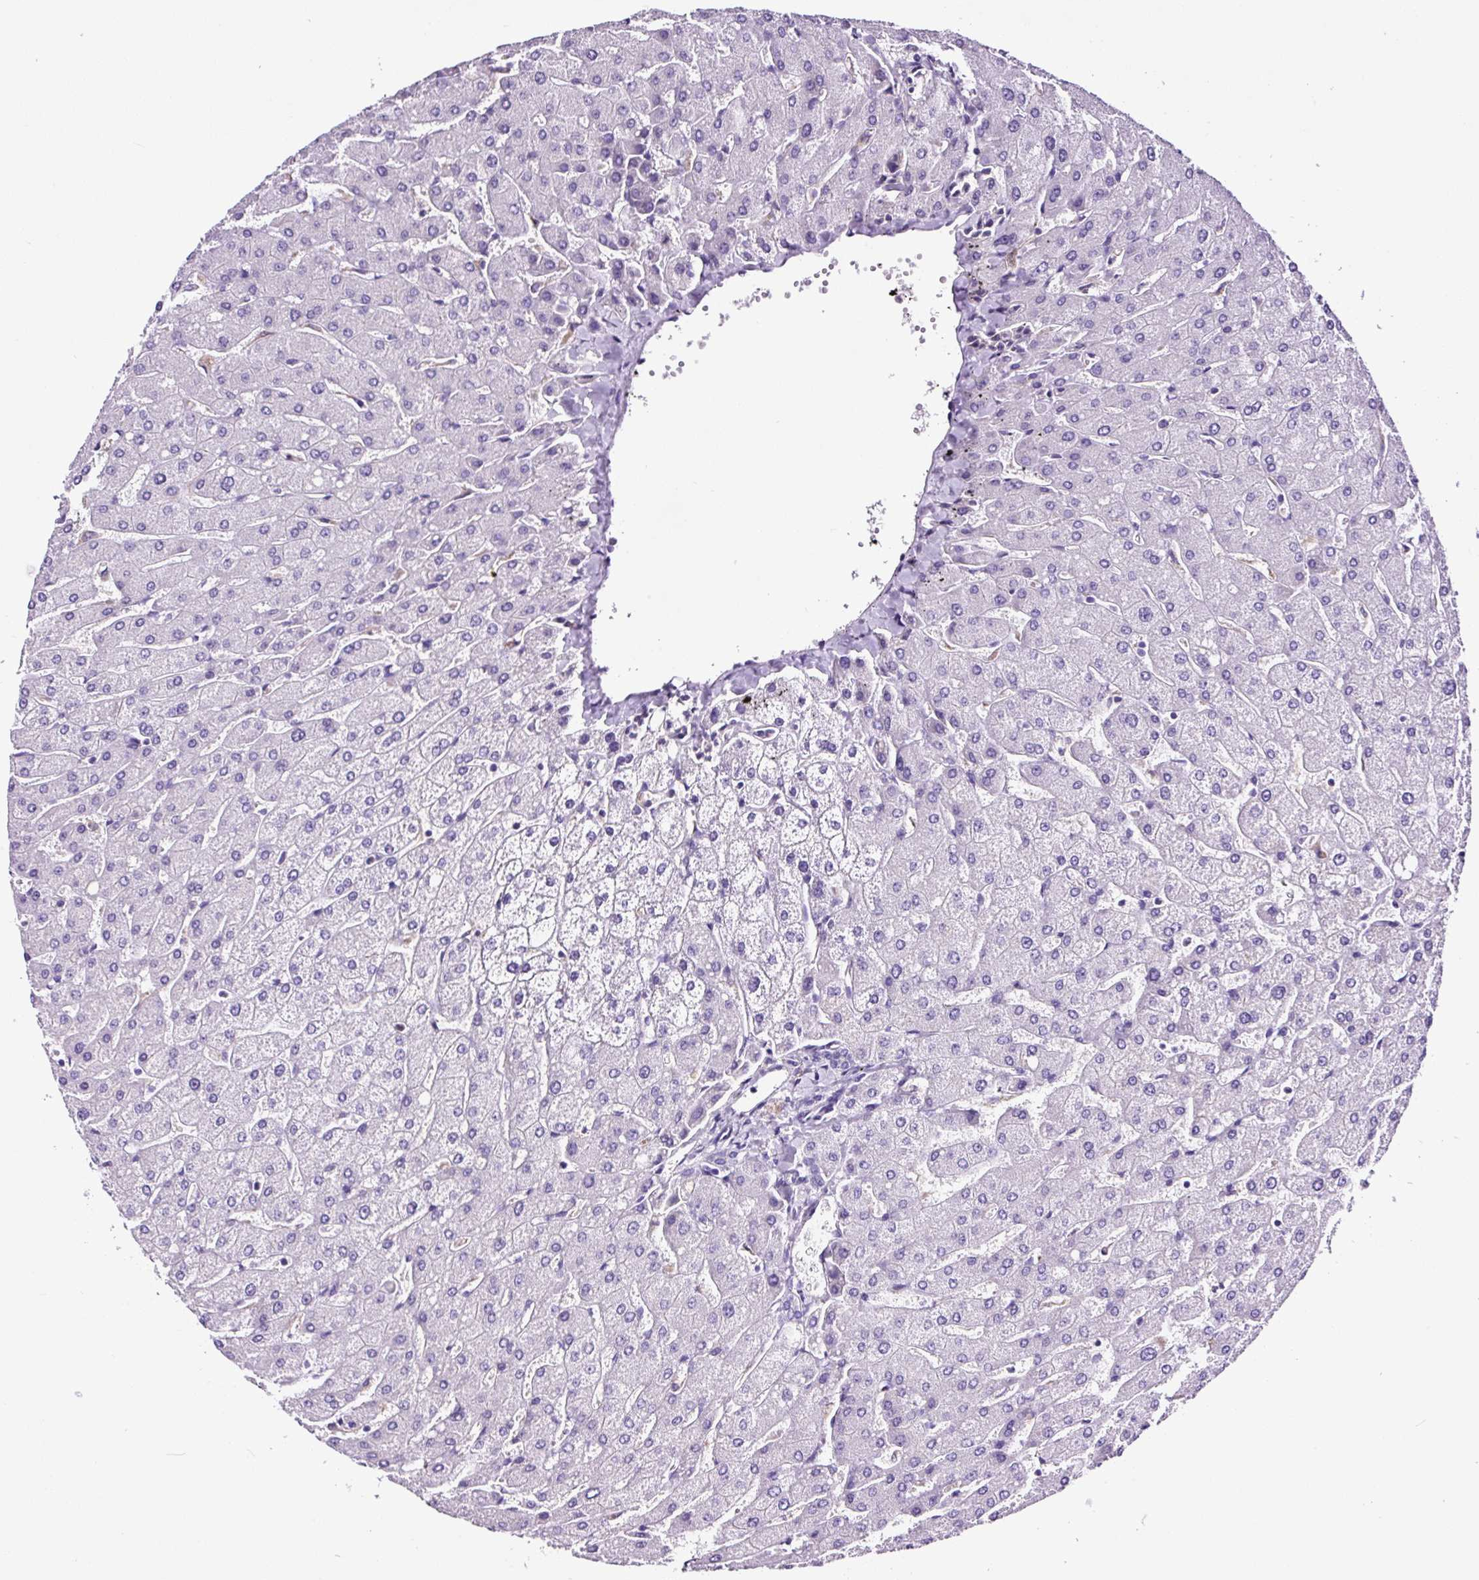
{"staining": {"intensity": "negative", "quantity": "none", "location": "none"}, "tissue": "liver", "cell_type": "Cholangiocytes", "image_type": "normal", "snomed": [{"axis": "morphology", "description": "Normal tissue, NOS"}, {"axis": "topography", "description": "Liver"}], "caption": "Liver was stained to show a protein in brown. There is no significant staining in cholangiocytes. (Immunohistochemistry (ihc), brightfield microscopy, high magnification).", "gene": "FBXL7", "patient": {"sex": "male", "age": 55}}